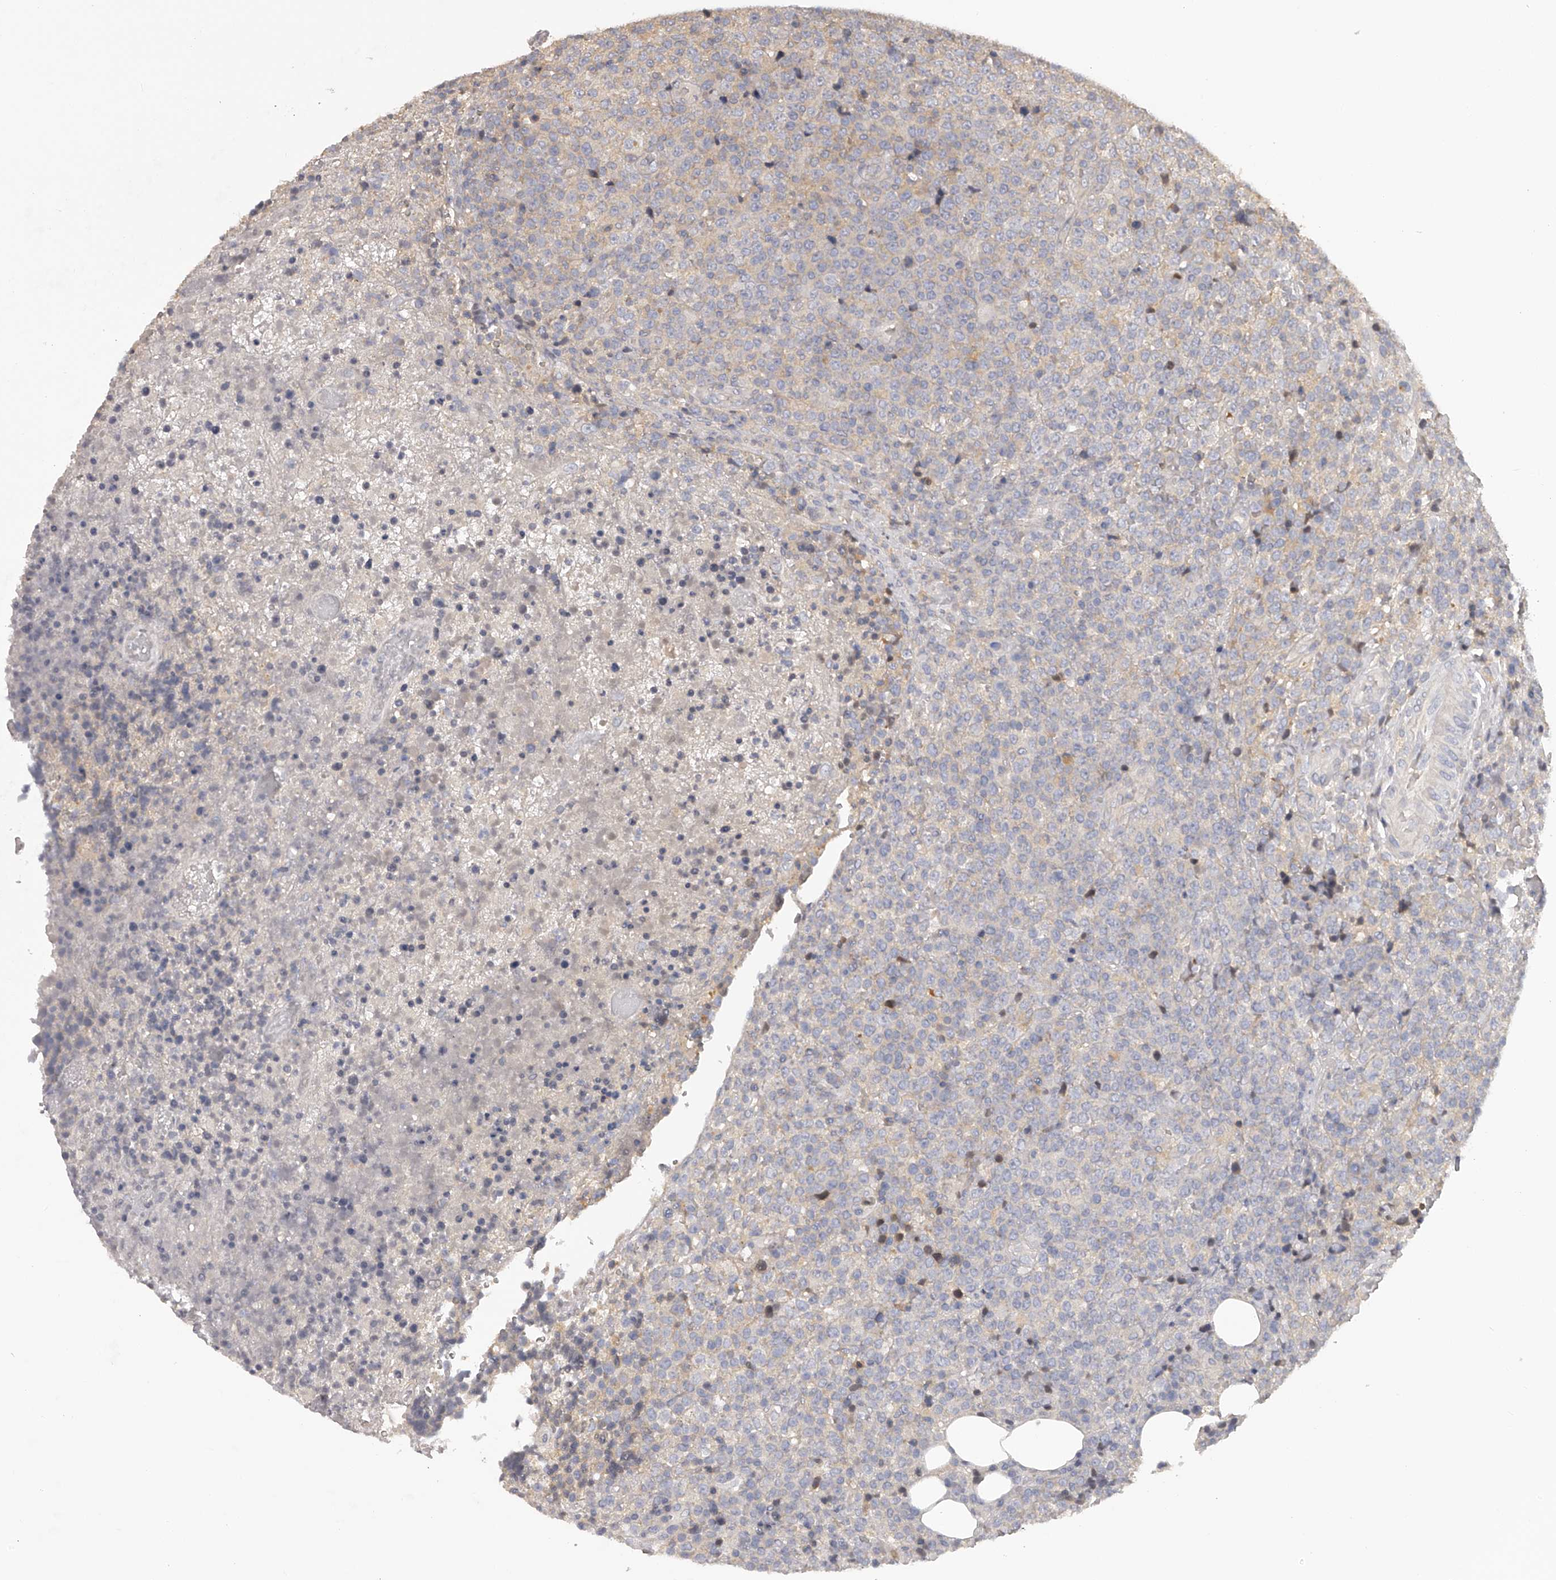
{"staining": {"intensity": "negative", "quantity": "none", "location": "none"}, "tissue": "lymphoma", "cell_type": "Tumor cells", "image_type": "cancer", "snomed": [{"axis": "morphology", "description": "Malignant lymphoma, non-Hodgkin's type, High grade"}, {"axis": "topography", "description": "Lymph node"}], "caption": "Lymphoma was stained to show a protein in brown. There is no significant positivity in tumor cells.", "gene": "TNN", "patient": {"sex": "male", "age": 13}}